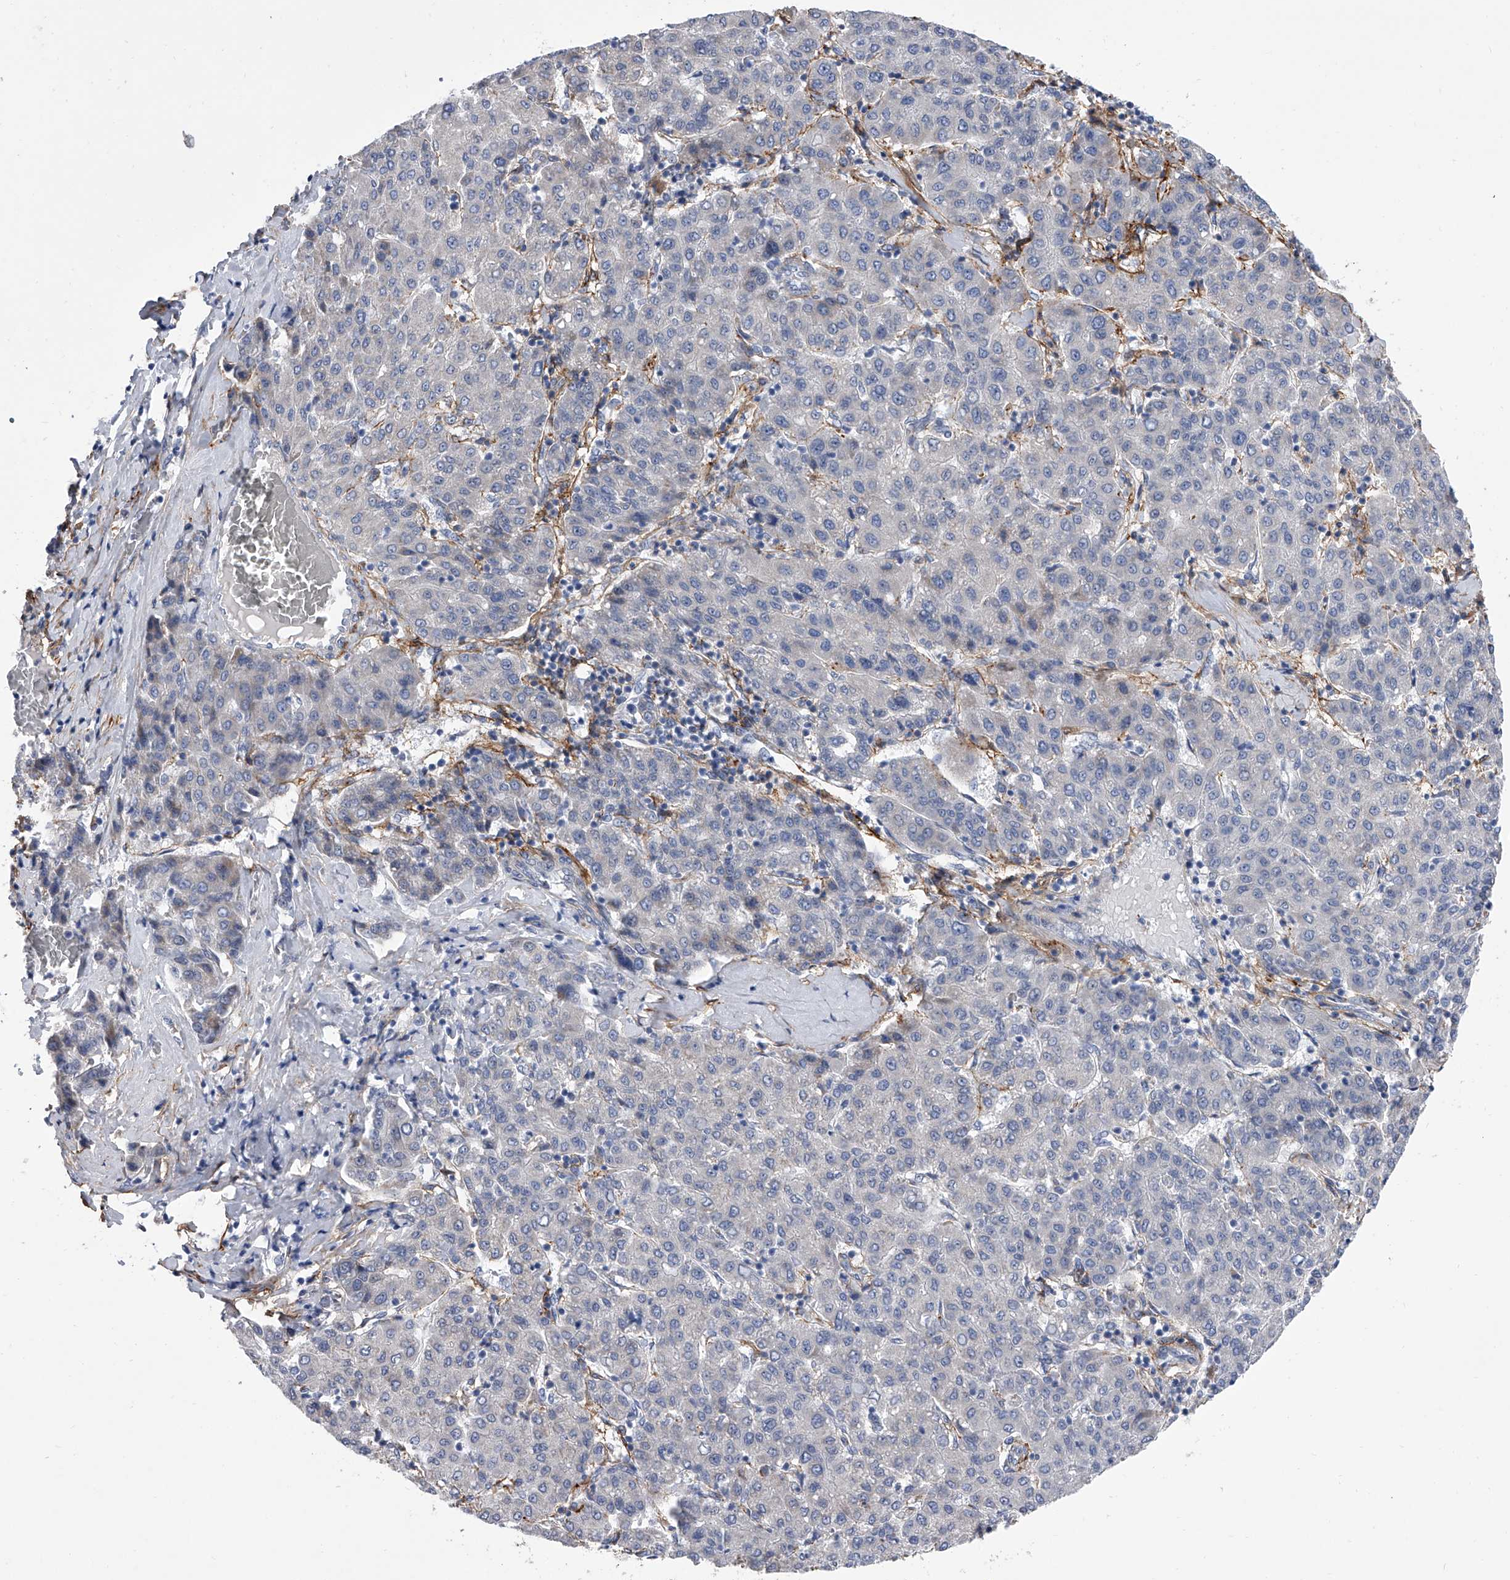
{"staining": {"intensity": "negative", "quantity": "none", "location": "none"}, "tissue": "liver cancer", "cell_type": "Tumor cells", "image_type": "cancer", "snomed": [{"axis": "morphology", "description": "Carcinoma, Hepatocellular, NOS"}, {"axis": "topography", "description": "Liver"}], "caption": "Immunohistochemistry (IHC) micrograph of hepatocellular carcinoma (liver) stained for a protein (brown), which displays no staining in tumor cells. The staining was performed using DAB (3,3'-diaminobenzidine) to visualize the protein expression in brown, while the nuclei were stained in blue with hematoxylin (Magnification: 20x).", "gene": "ALG14", "patient": {"sex": "male", "age": 65}}